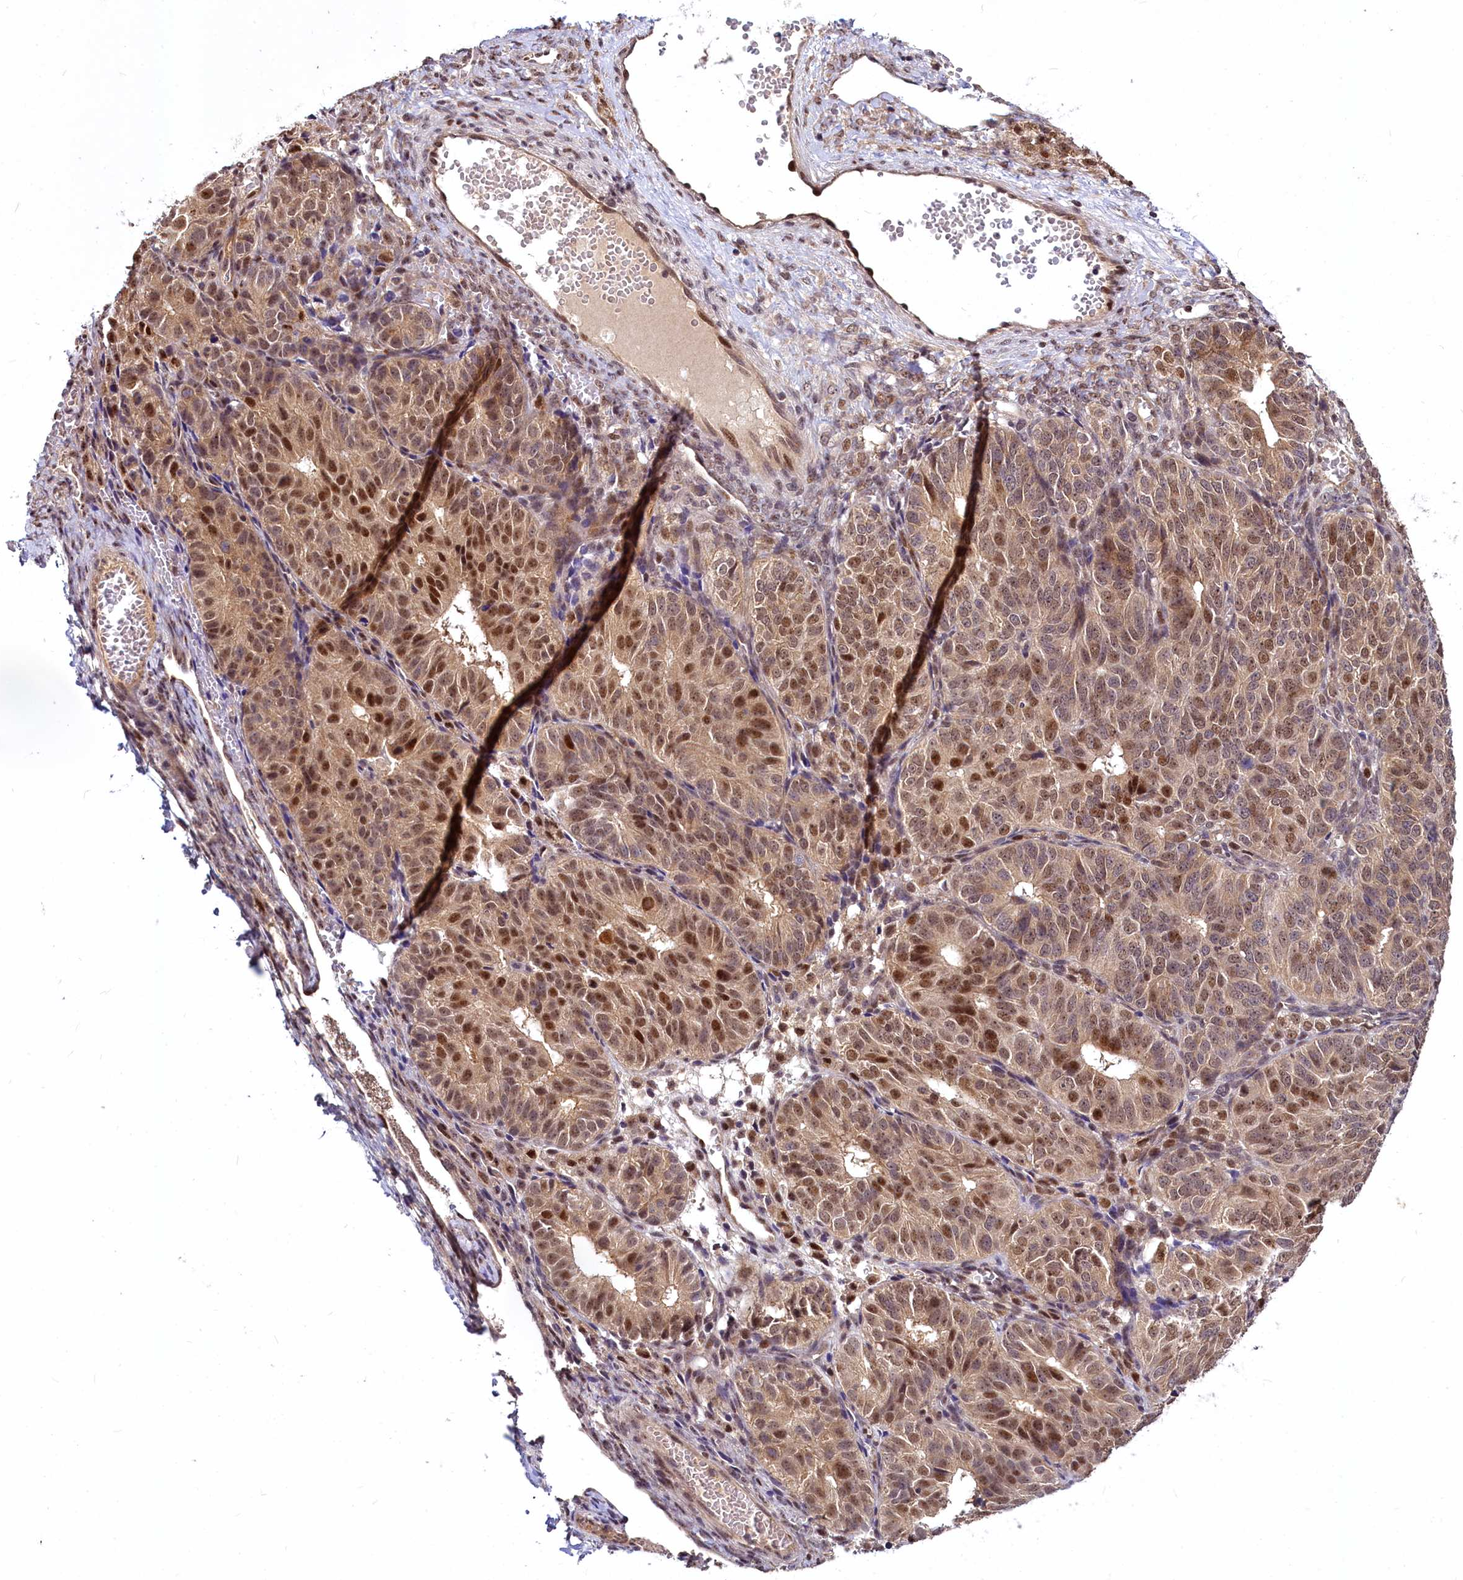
{"staining": {"intensity": "moderate", "quantity": "25%-75%", "location": "nuclear"}, "tissue": "ovarian cancer", "cell_type": "Tumor cells", "image_type": "cancer", "snomed": [{"axis": "morphology", "description": "Carcinoma, endometroid"}, {"axis": "topography", "description": "Ovary"}], "caption": "Protein analysis of ovarian cancer tissue shows moderate nuclear staining in about 25%-75% of tumor cells.", "gene": "MAML2", "patient": {"sex": "female", "age": 51}}